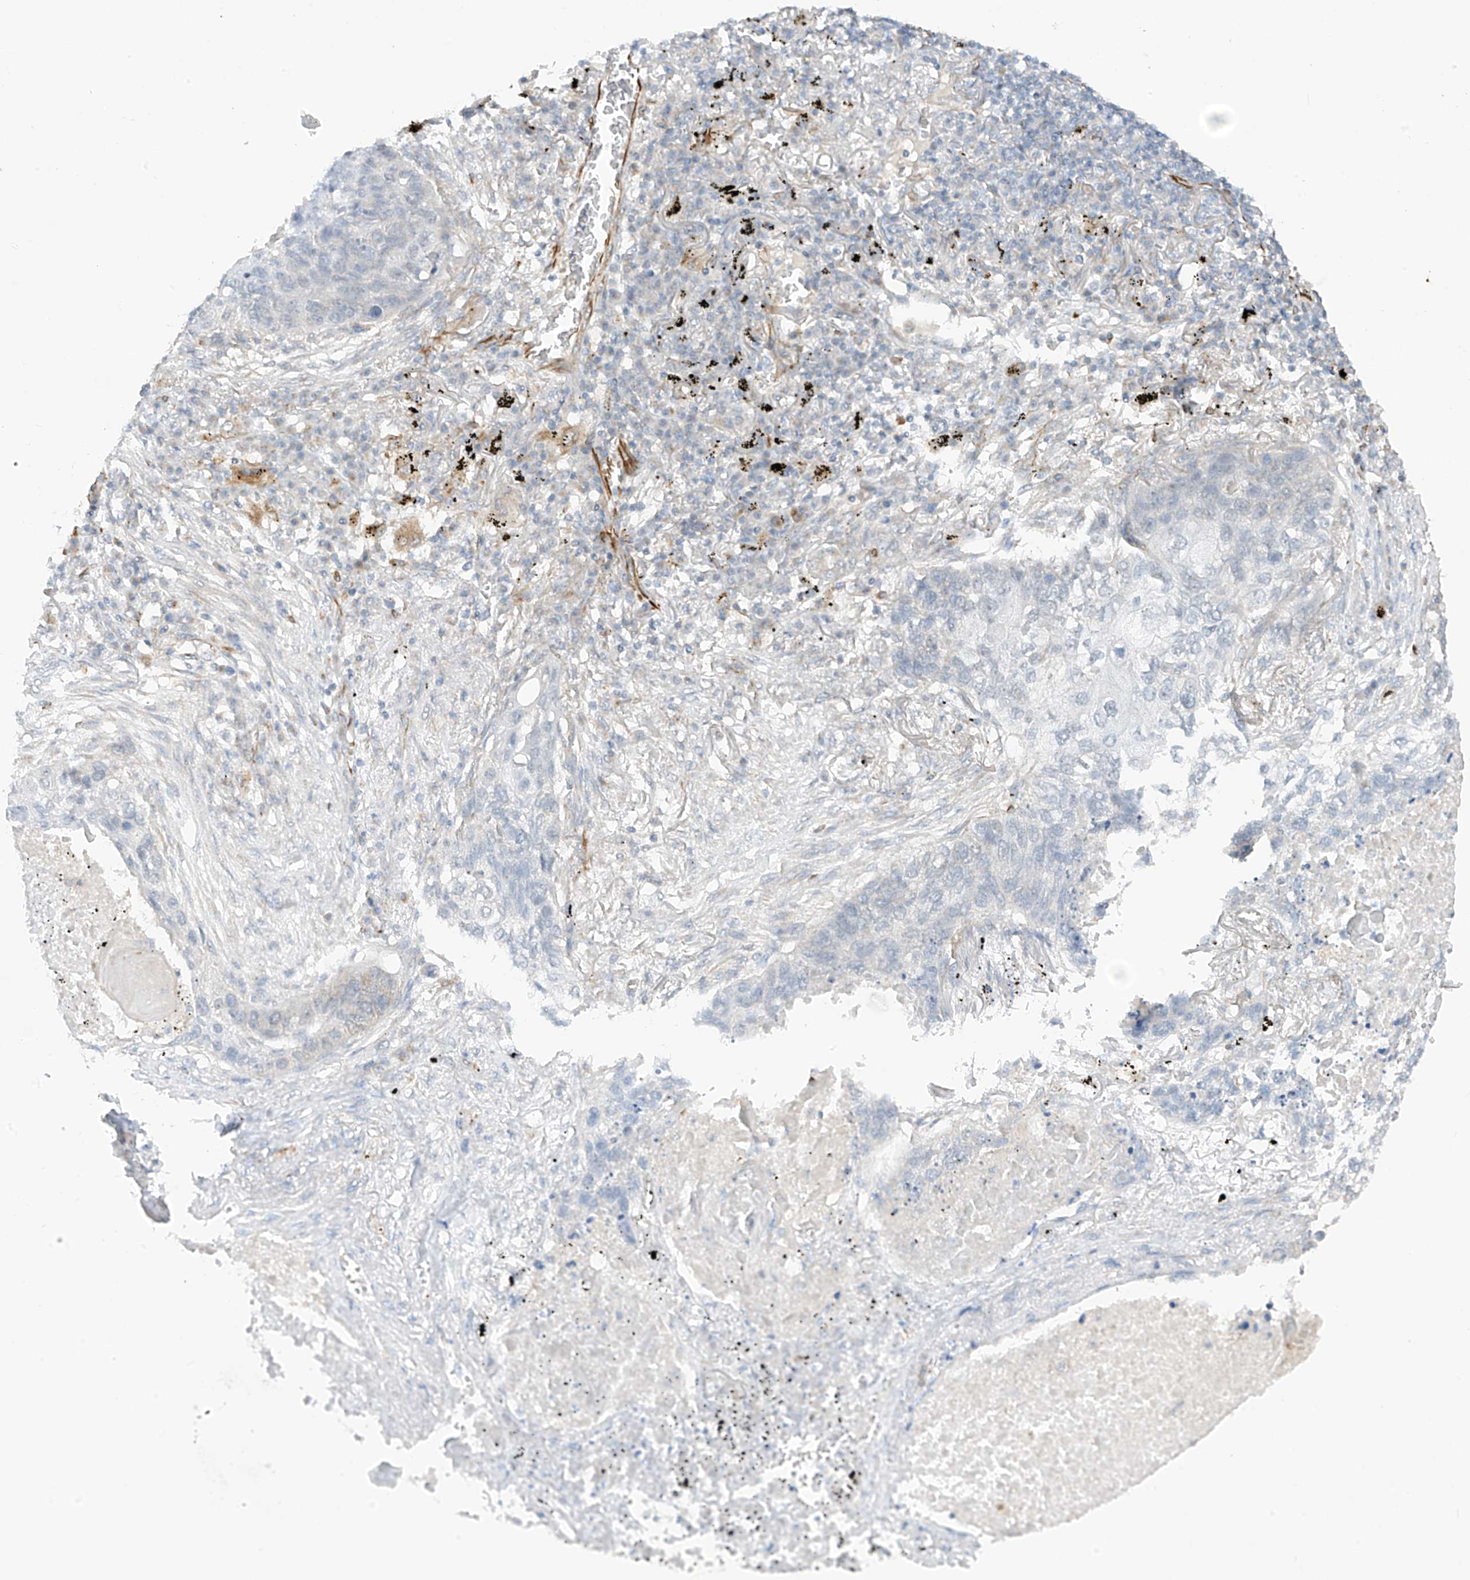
{"staining": {"intensity": "negative", "quantity": "none", "location": "none"}, "tissue": "lung cancer", "cell_type": "Tumor cells", "image_type": "cancer", "snomed": [{"axis": "morphology", "description": "Squamous cell carcinoma, NOS"}, {"axis": "topography", "description": "Lung"}], "caption": "The micrograph reveals no staining of tumor cells in lung cancer (squamous cell carcinoma).", "gene": "HS6ST2", "patient": {"sex": "female", "age": 63}}